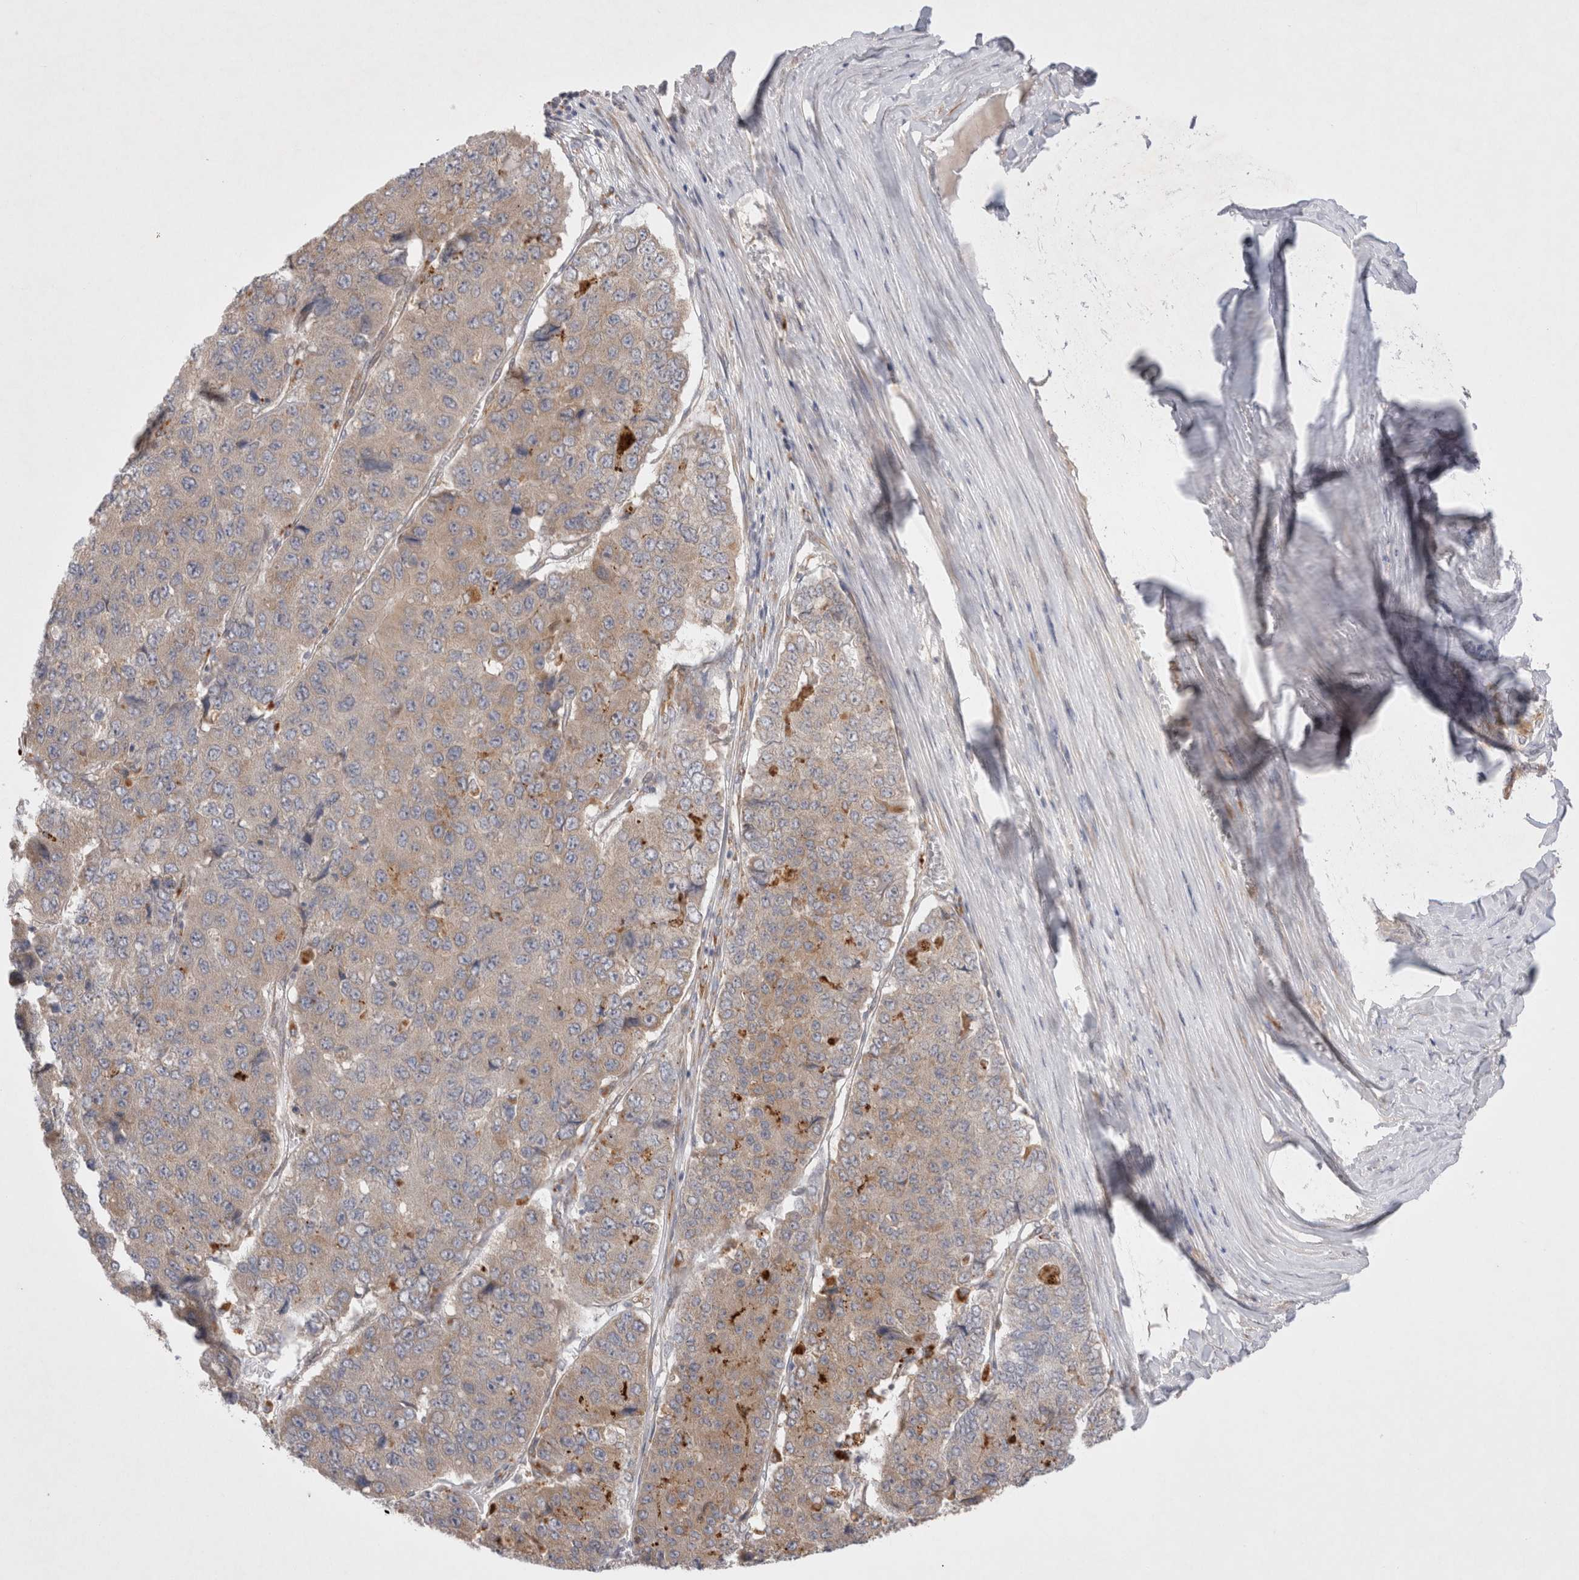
{"staining": {"intensity": "weak", "quantity": "<25%", "location": "cytoplasmic/membranous"}, "tissue": "pancreatic cancer", "cell_type": "Tumor cells", "image_type": "cancer", "snomed": [{"axis": "morphology", "description": "Adenocarcinoma, NOS"}, {"axis": "topography", "description": "Pancreas"}], "caption": "IHC of human adenocarcinoma (pancreatic) displays no staining in tumor cells.", "gene": "NPC1", "patient": {"sex": "male", "age": 50}}